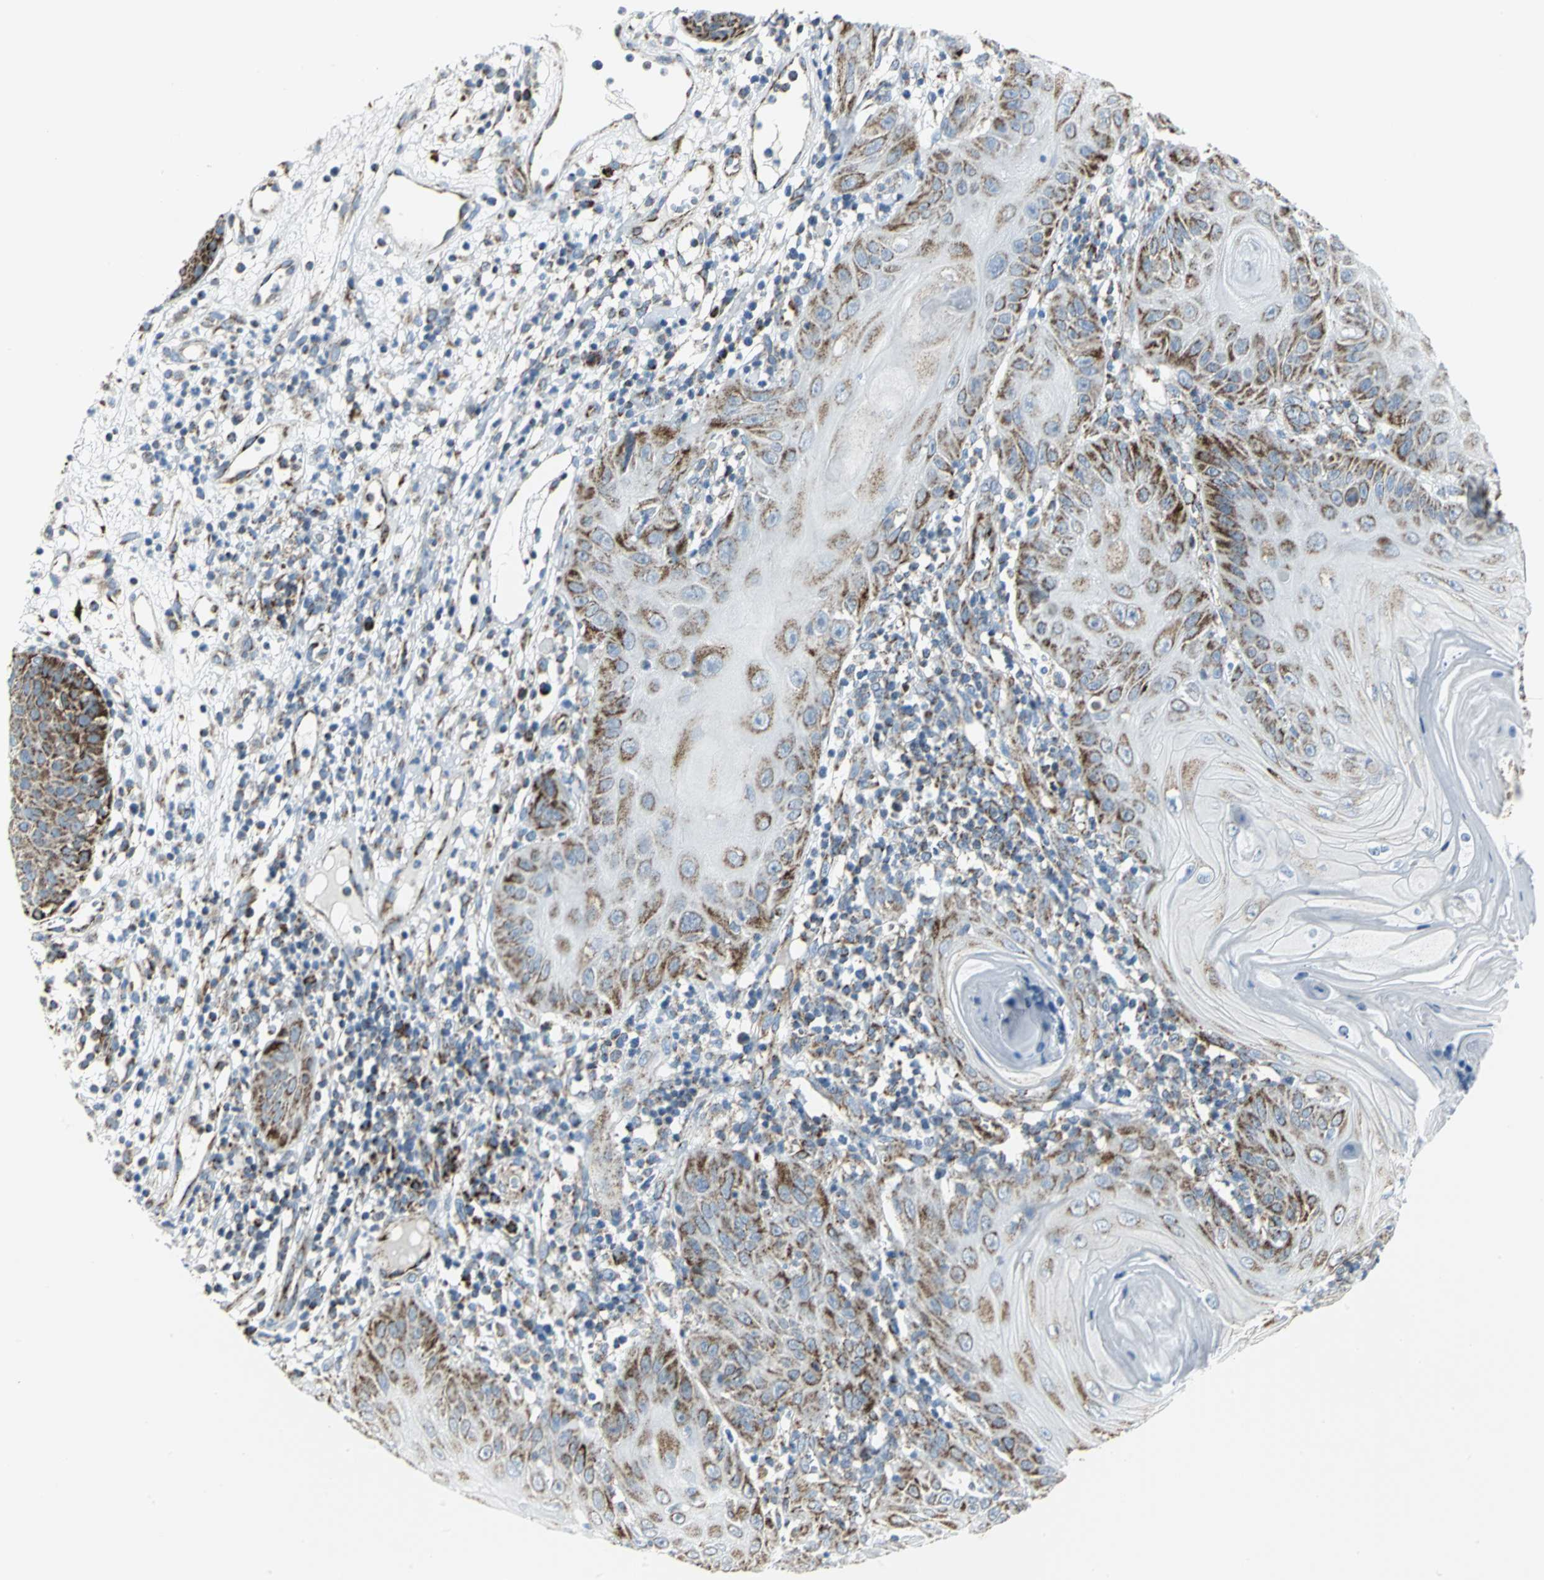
{"staining": {"intensity": "weak", "quantity": "25%-75%", "location": "cytoplasmic/membranous"}, "tissue": "skin cancer", "cell_type": "Tumor cells", "image_type": "cancer", "snomed": [{"axis": "morphology", "description": "Squamous cell carcinoma, NOS"}, {"axis": "topography", "description": "Skin"}], "caption": "A high-resolution micrograph shows immunohistochemistry (IHC) staining of squamous cell carcinoma (skin), which reveals weak cytoplasmic/membranous staining in about 25%-75% of tumor cells.", "gene": "NTRK1", "patient": {"sex": "female", "age": 78}}